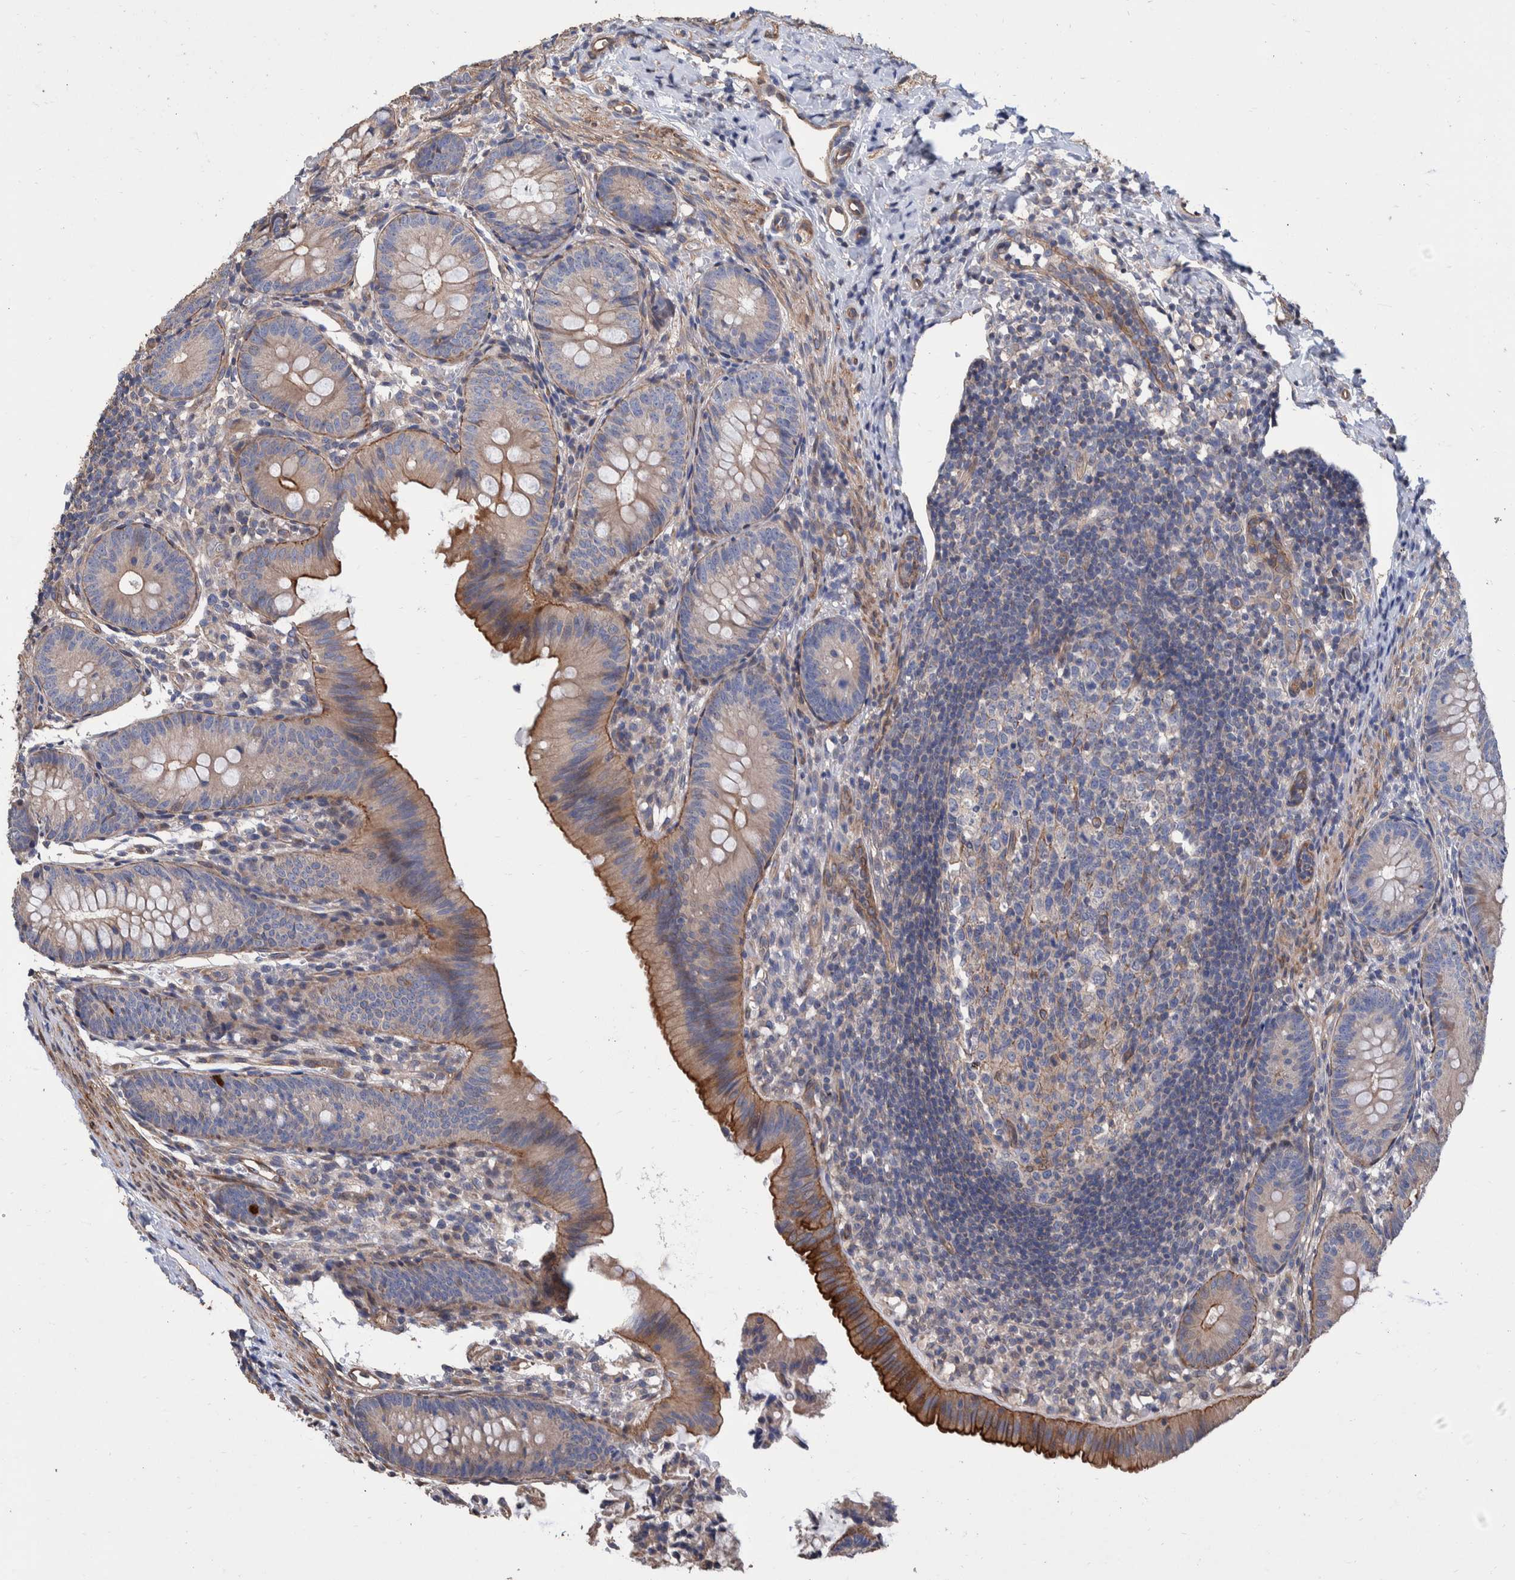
{"staining": {"intensity": "strong", "quantity": "<25%", "location": "cytoplasmic/membranous"}, "tissue": "appendix", "cell_type": "Glandular cells", "image_type": "normal", "snomed": [{"axis": "morphology", "description": "Normal tissue, NOS"}, {"axis": "topography", "description": "Appendix"}], "caption": "Protein staining displays strong cytoplasmic/membranous positivity in about <25% of glandular cells in unremarkable appendix.", "gene": "SLC45A4", "patient": {"sex": "male", "age": 1}}